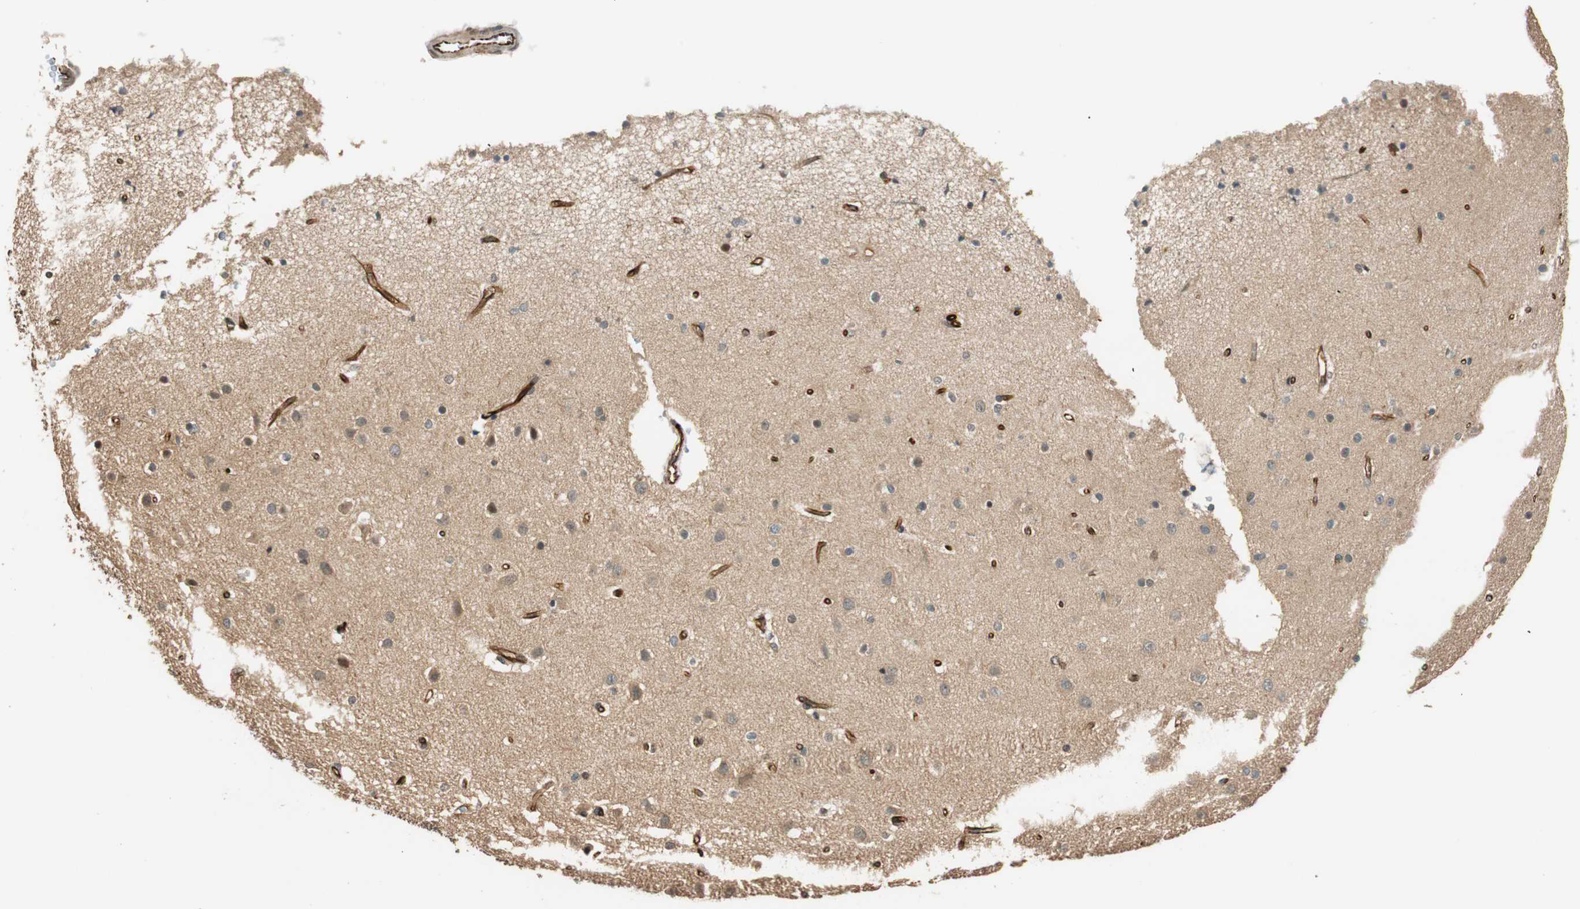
{"staining": {"intensity": "strong", "quantity": ">75%", "location": "cytoplasmic/membranous"}, "tissue": "cerebral cortex", "cell_type": "Endothelial cells", "image_type": "normal", "snomed": [{"axis": "morphology", "description": "Normal tissue, NOS"}, {"axis": "topography", "description": "Cerebral cortex"}], "caption": "Immunohistochemical staining of unremarkable cerebral cortex demonstrates >75% levels of strong cytoplasmic/membranous protein staining in about >75% of endothelial cells. The protein of interest is shown in brown color, while the nuclei are stained blue.", "gene": "NES", "patient": {"sex": "female", "age": 54}}